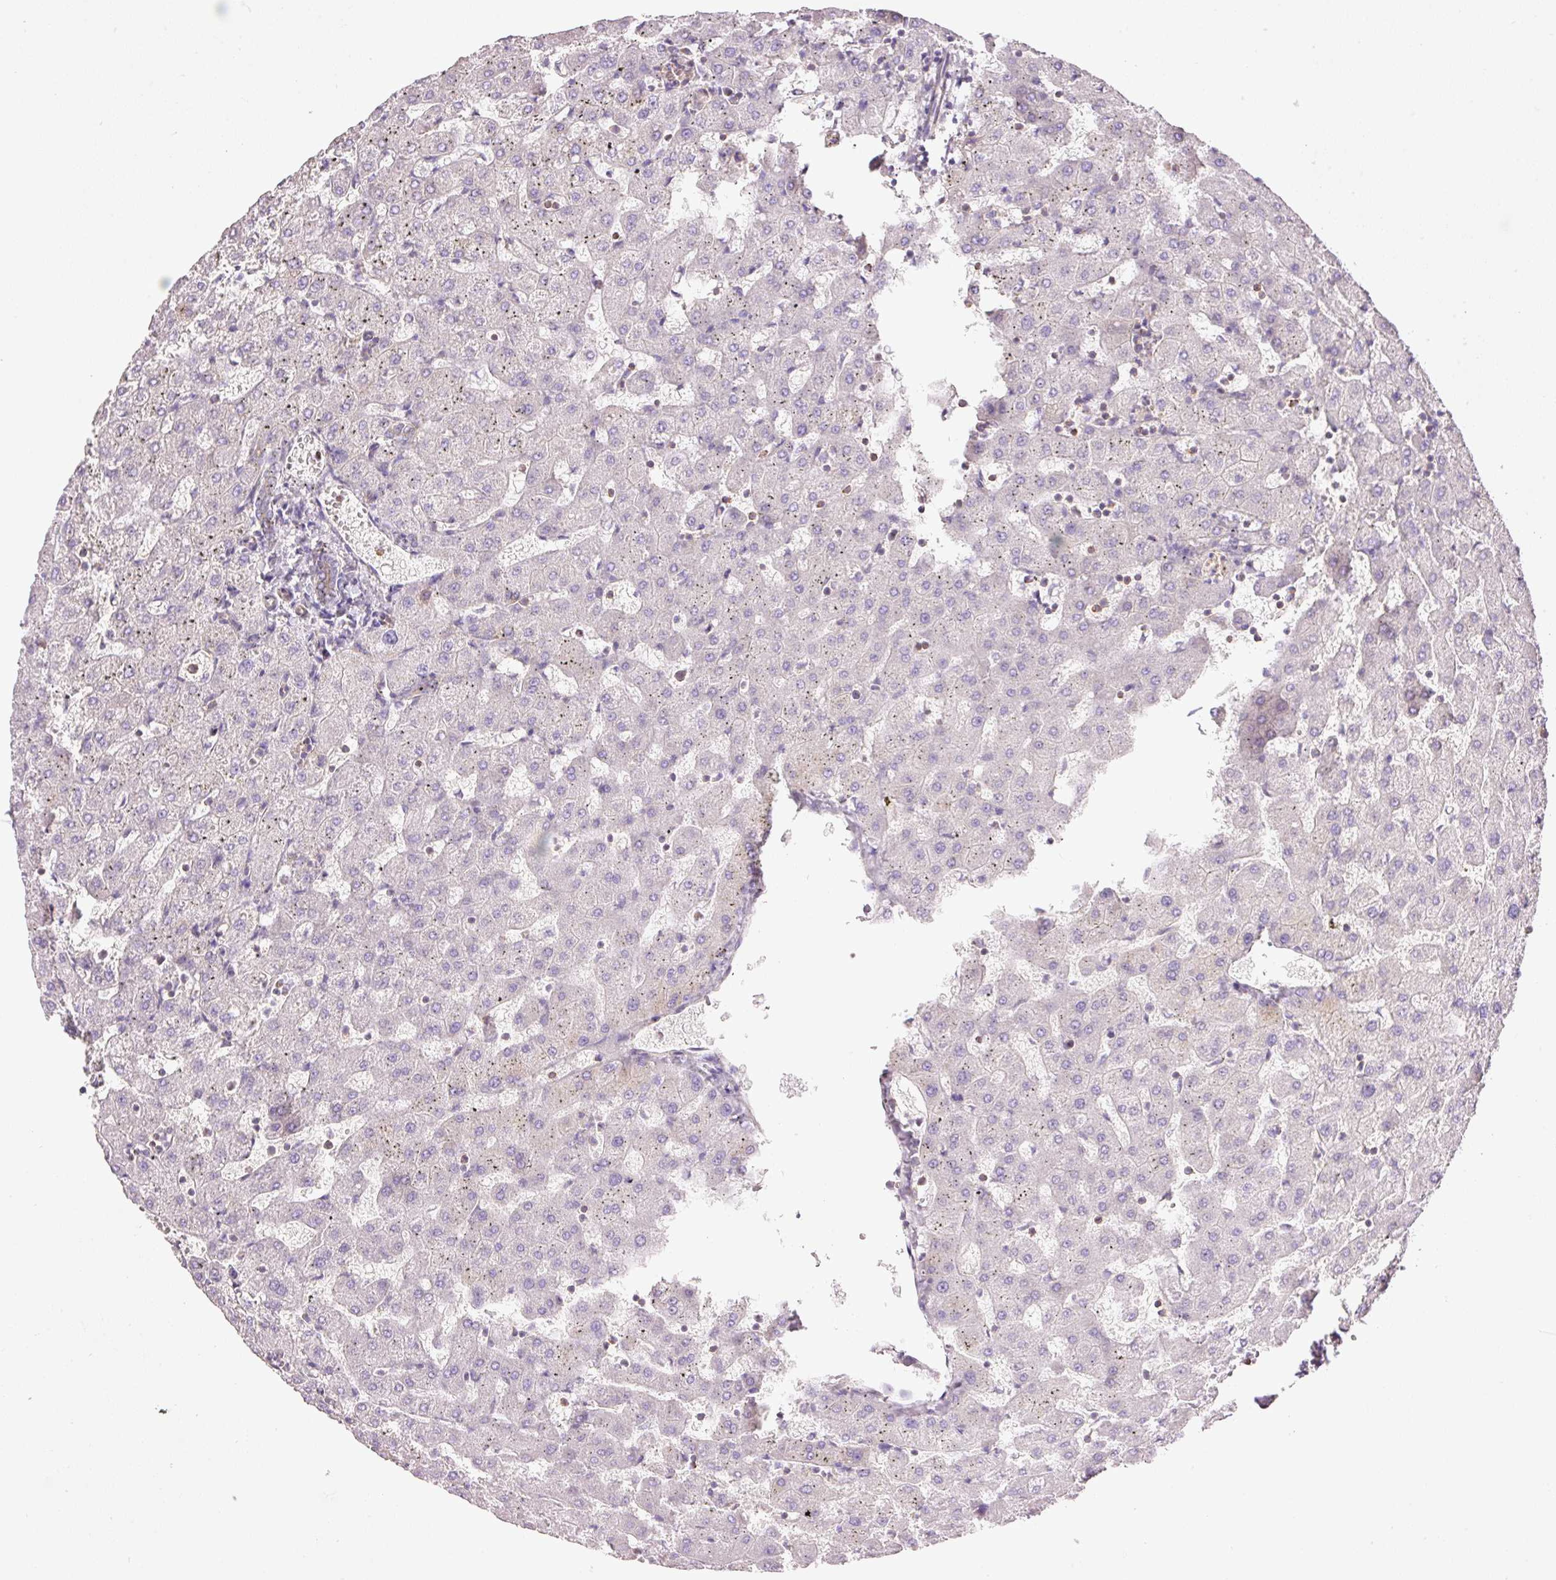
{"staining": {"intensity": "moderate", "quantity": "<25%", "location": "cytoplasmic/membranous"}, "tissue": "liver", "cell_type": "Cholangiocytes", "image_type": "normal", "snomed": [{"axis": "morphology", "description": "Normal tissue, NOS"}, {"axis": "topography", "description": "Liver"}], "caption": "Brown immunohistochemical staining in unremarkable human liver reveals moderate cytoplasmic/membranous expression in about <25% of cholangiocytes.", "gene": "PPP1R1B", "patient": {"sex": "female", "age": 63}}